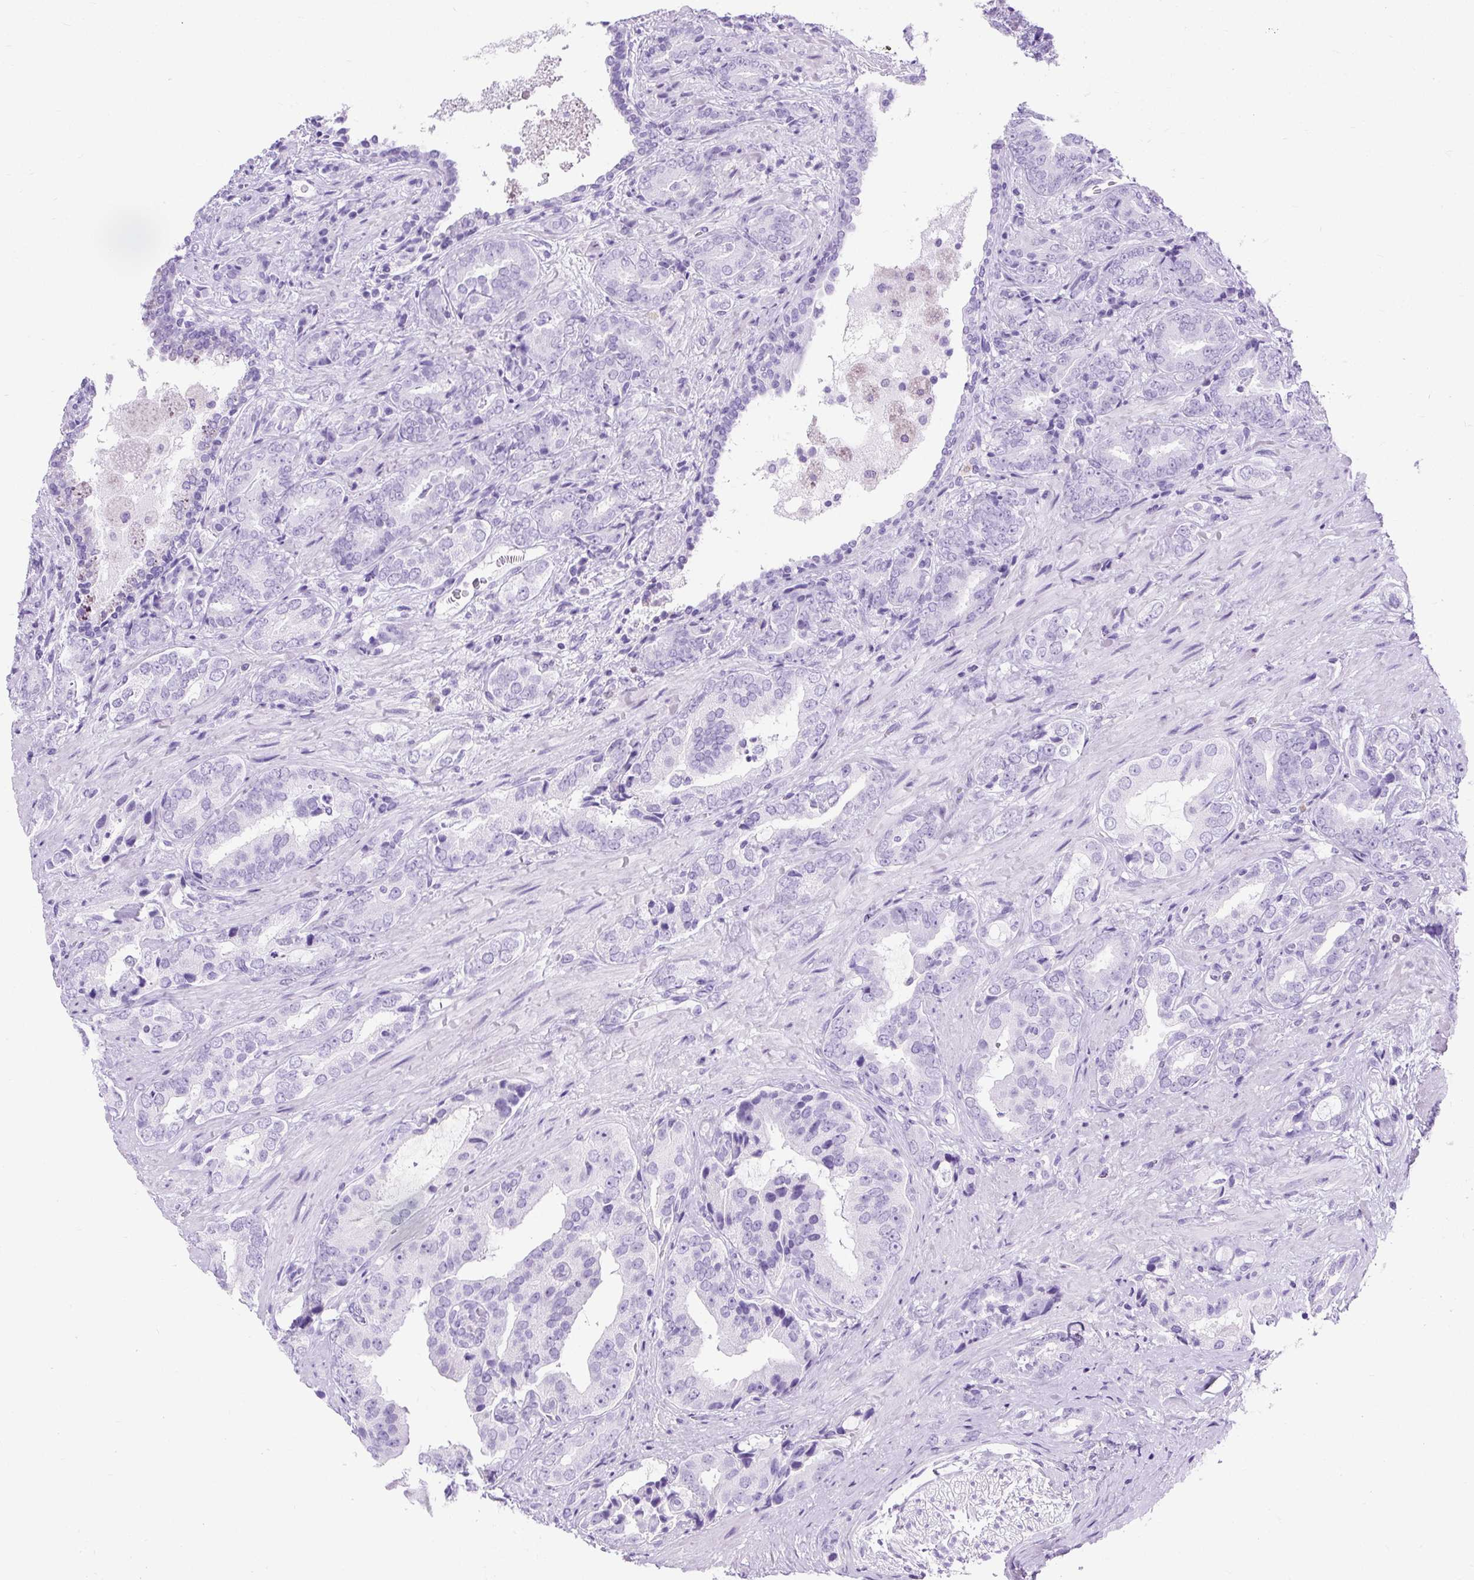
{"staining": {"intensity": "negative", "quantity": "none", "location": "none"}, "tissue": "prostate cancer", "cell_type": "Tumor cells", "image_type": "cancer", "snomed": [{"axis": "morphology", "description": "Adenocarcinoma, High grade"}, {"axis": "topography", "description": "Prostate"}], "caption": "Immunohistochemical staining of prostate cancer (high-grade adenocarcinoma) reveals no significant staining in tumor cells.", "gene": "PVALB", "patient": {"sex": "male", "age": 71}}